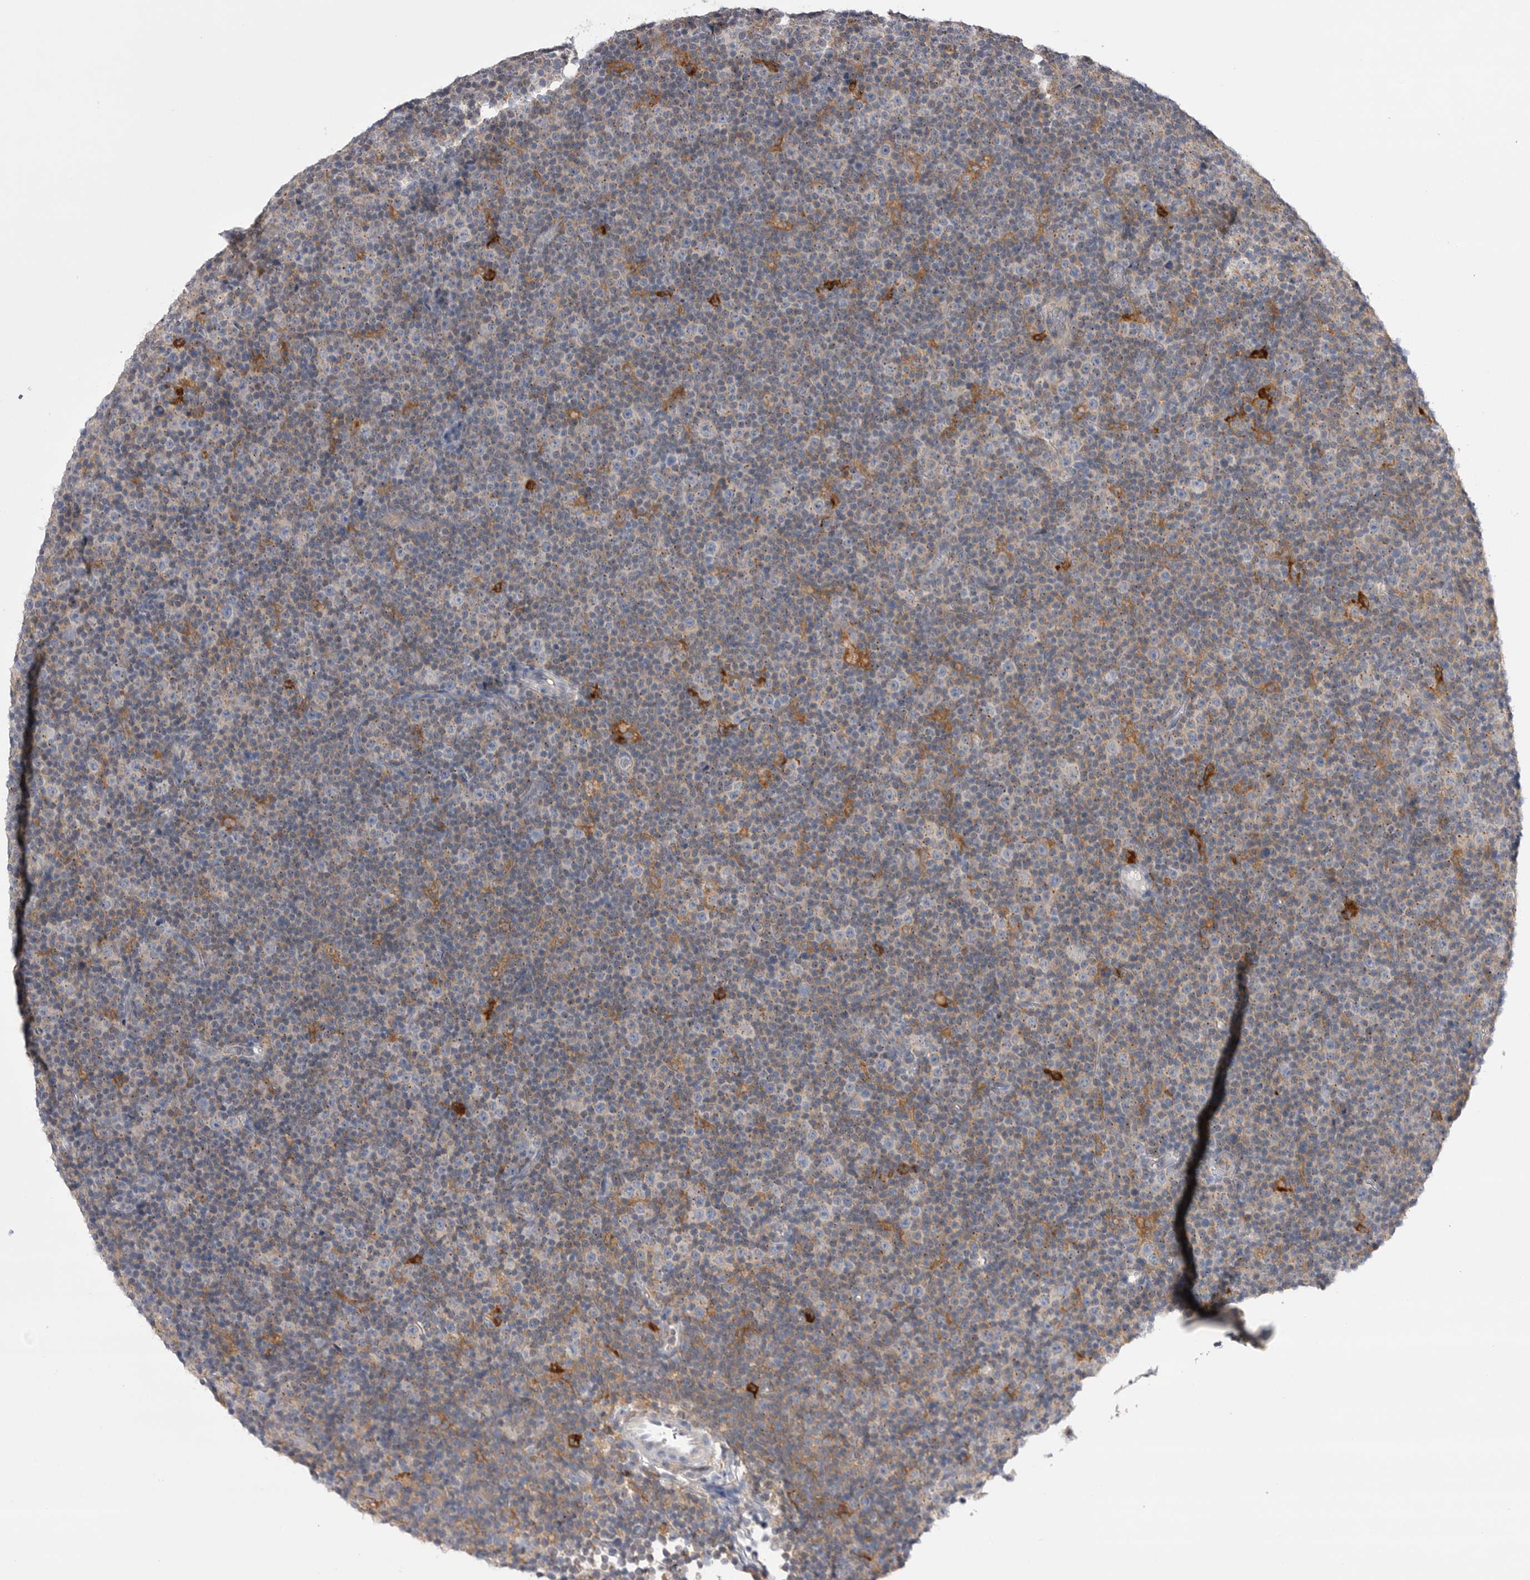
{"staining": {"intensity": "negative", "quantity": "none", "location": "none"}, "tissue": "lymphoma", "cell_type": "Tumor cells", "image_type": "cancer", "snomed": [{"axis": "morphology", "description": "Malignant lymphoma, non-Hodgkin's type, Low grade"}, {"axis": "topography", "description": "Lymph node"}], "caption": "The IHC photomicrograph has no significant expression in tumor cells of malignant lymphoma, non-Hodgkin's type (low-grade) tissue.", "gene": "VAC14", "patient": {"sex": "female", "age": 67}}